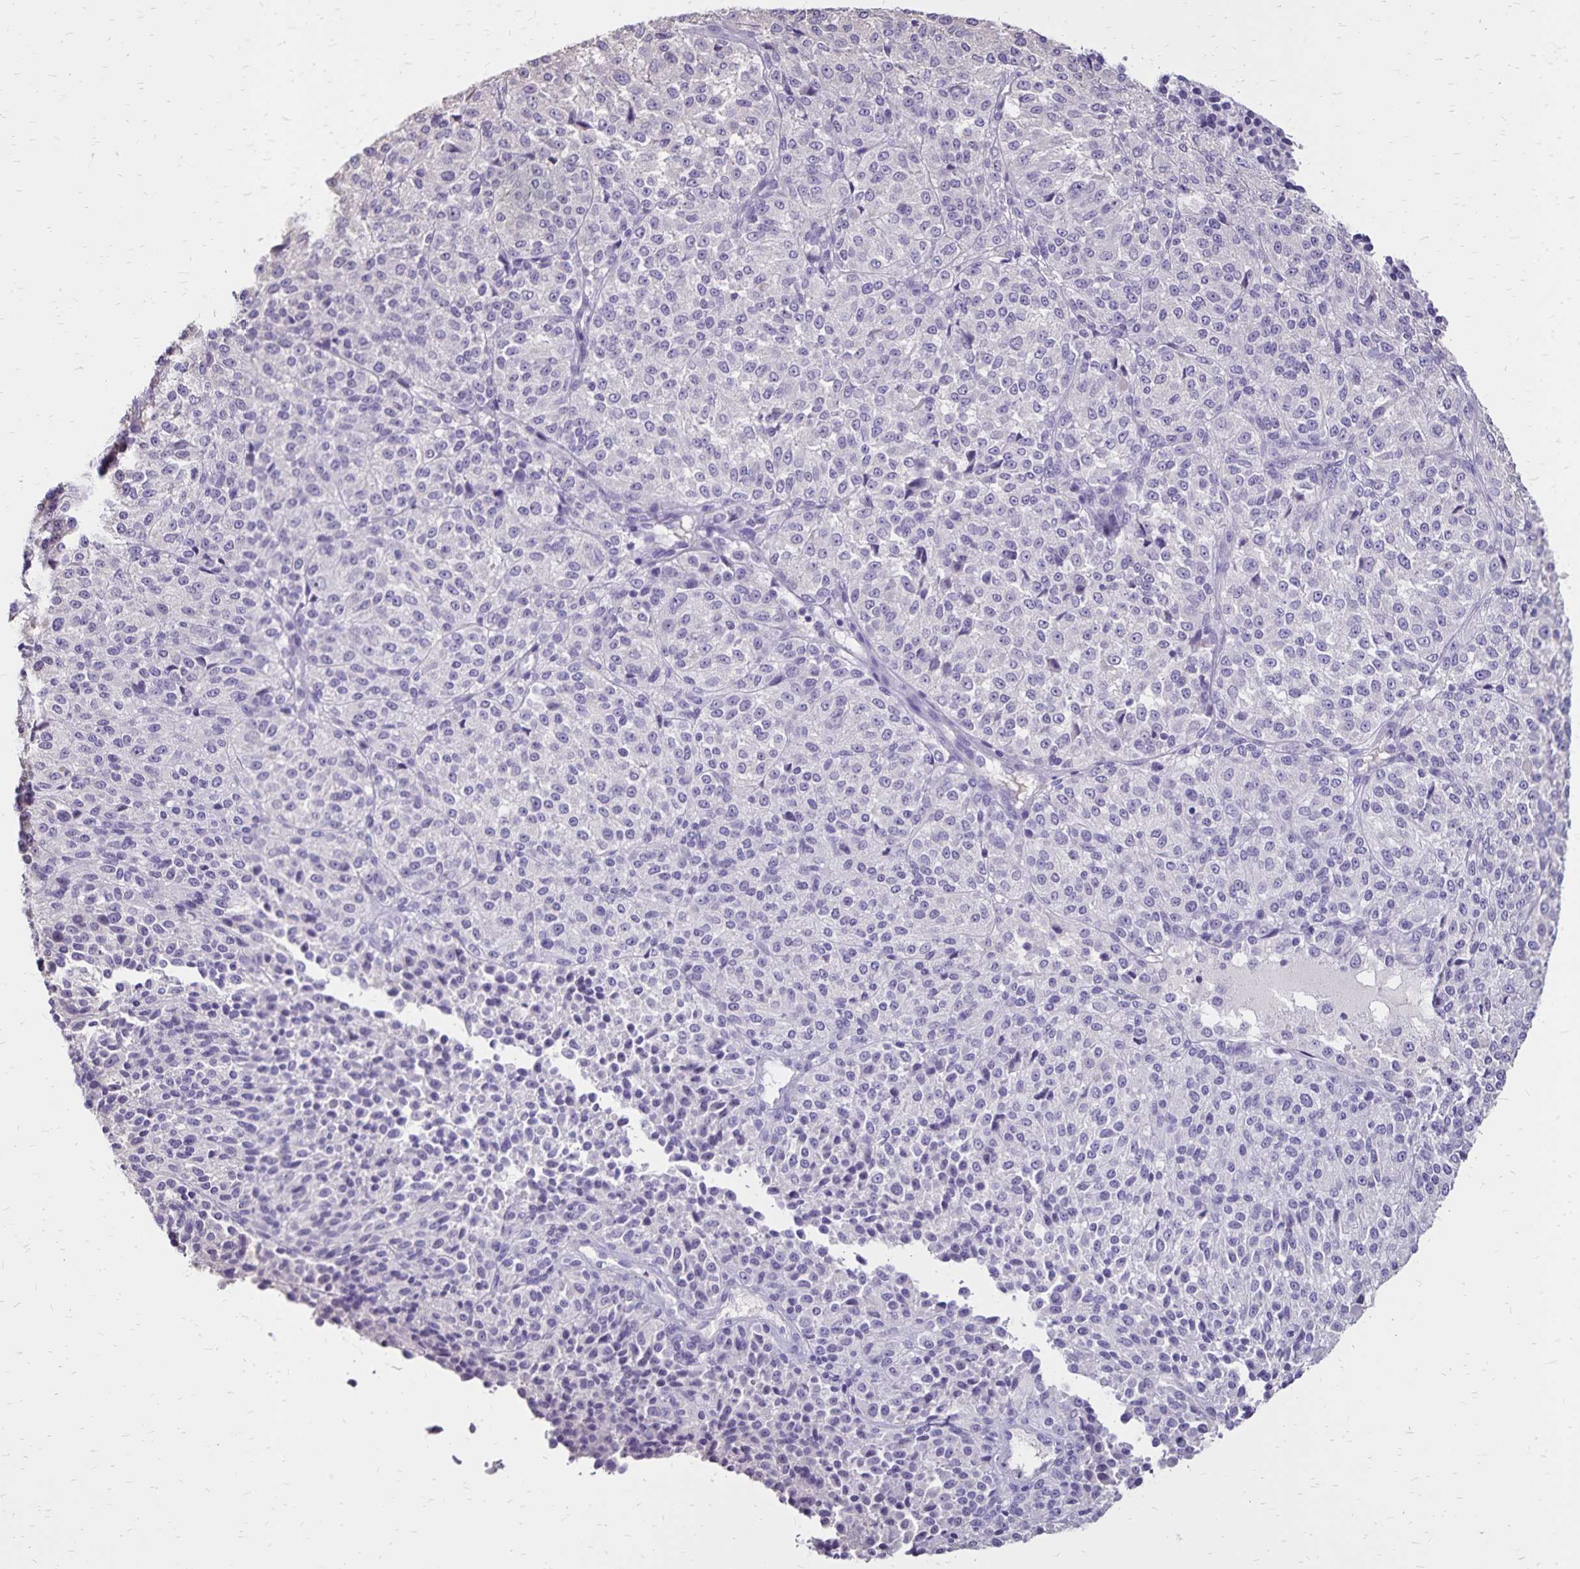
{"staining": {"intensity": "negative", "quantity": "none", "location": "none"}, "tissue": "melanoma", "cell_type": "Tumor cells", "image_type": "cancer", "snomed": [{"axis": "morphology", "description": "Malignant melanoma, Metastatic site"}, {"axis": "topography", "description": "Brain"}], "caption": "Immunohistochemistry of malignant melanoma (metastatic site) reveals no staining in tumor cells. (Stains: DAB (3,3'-diaminobenzidine) IHC with hematoxylin counter stain, Microscopy: brightfield microscopy at high magnification).", "gene": "SH3GL3", "patient": {"sex": "female", "age": 56}}